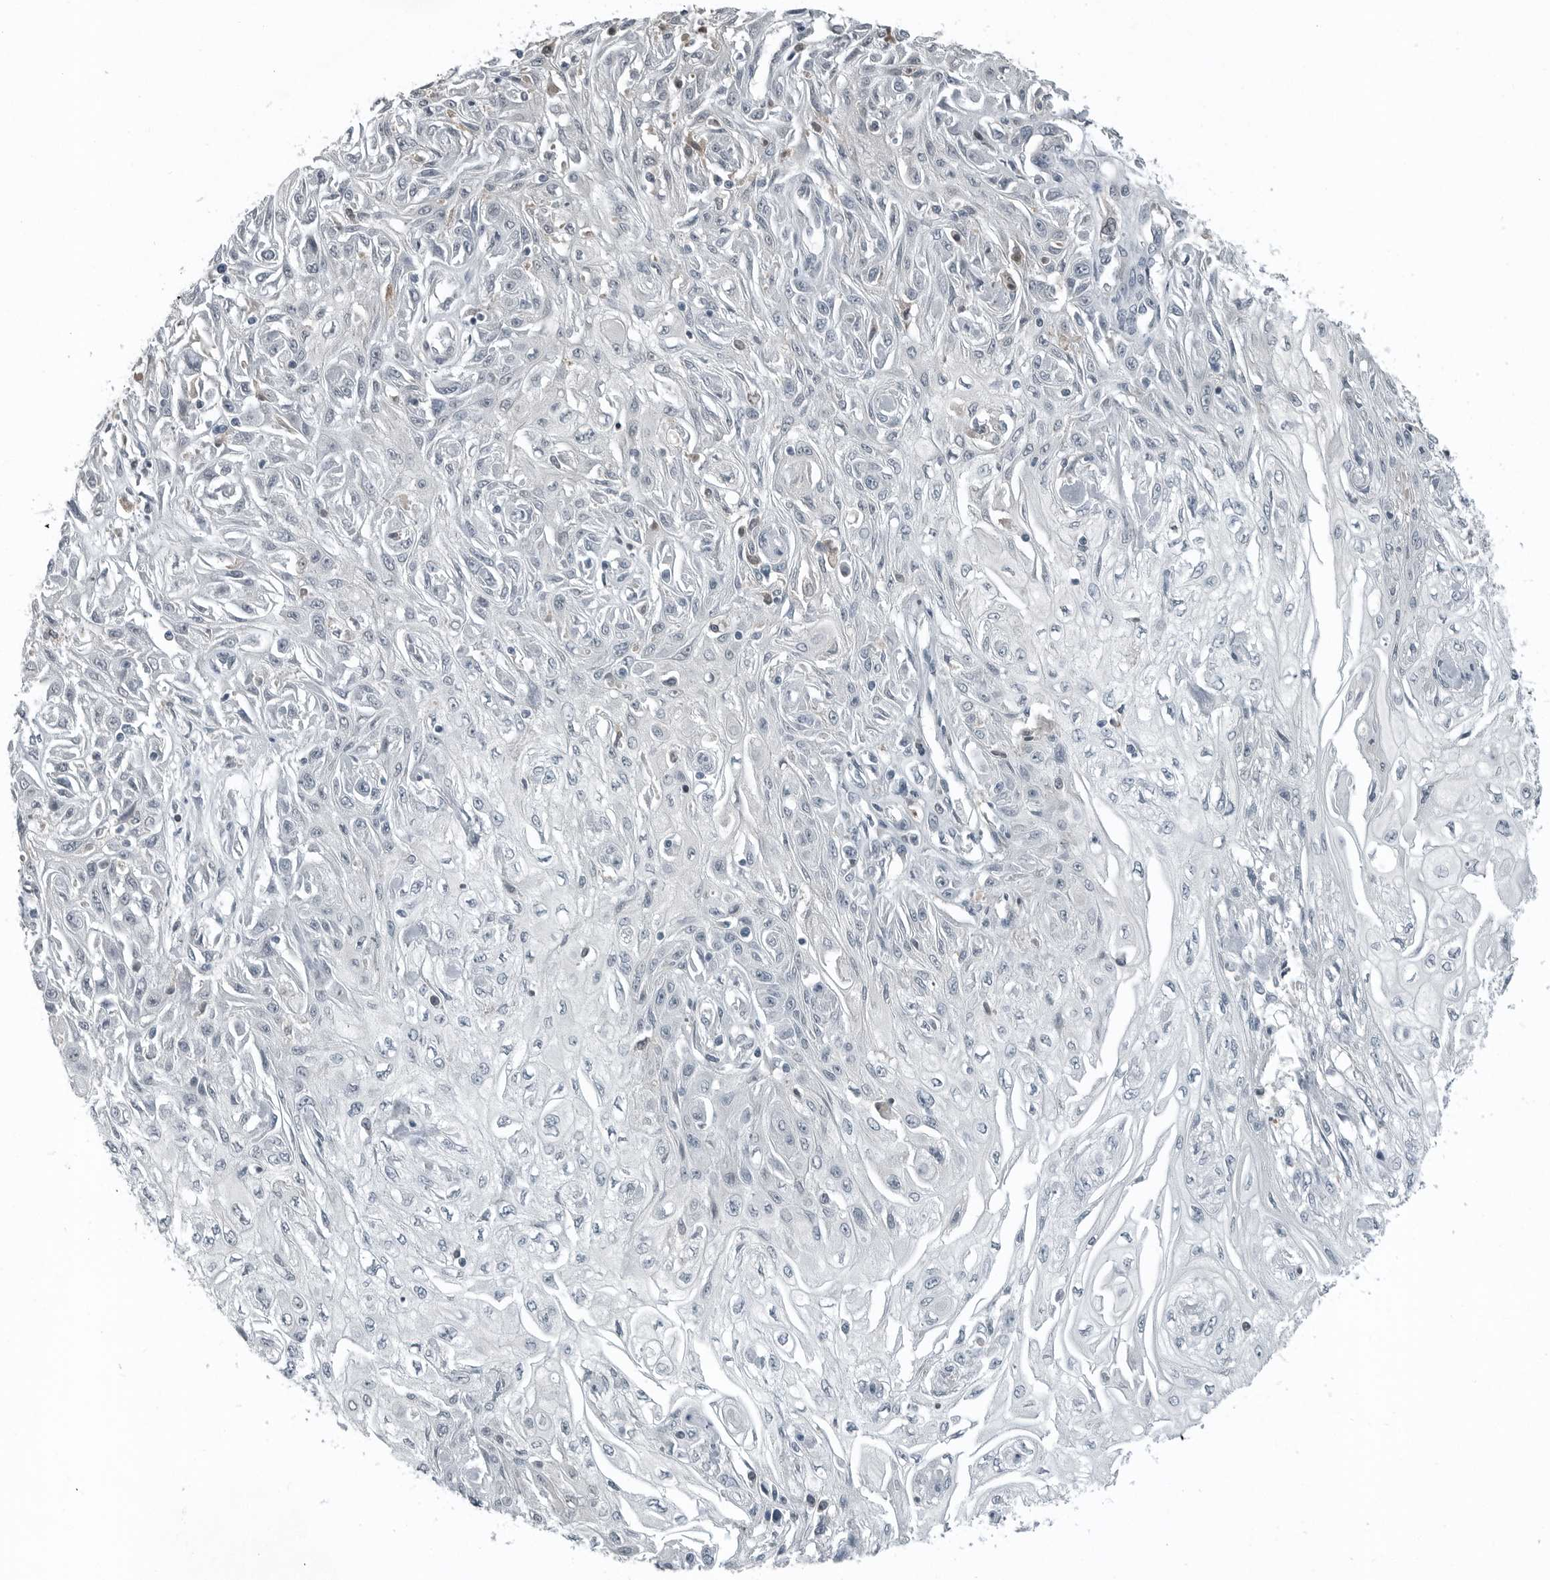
{"staining": {"intensity": "negative", "quantity": "none", "location": "none"}, "tissue": "skin cancer", "cell_type": "Tumor cells", "image_type": "cancer", "snomed": [{"axis": "morphology", "description": "Squamous cell carcinoma, NOS"}, {"axis": "morphology", "description": "Squamous cell carcinoma, metastatic, NOS"}, {"axis": "topography", "description": "Skin"}, {"axis": "topography", "description": "Lymph node"}], "caption": "Tumor cells show no significant protein expression in metastatic squamous cell carcinoma (skin).", "gene": "KYAT1", "patient": {"sex": "male", "age": 75}}